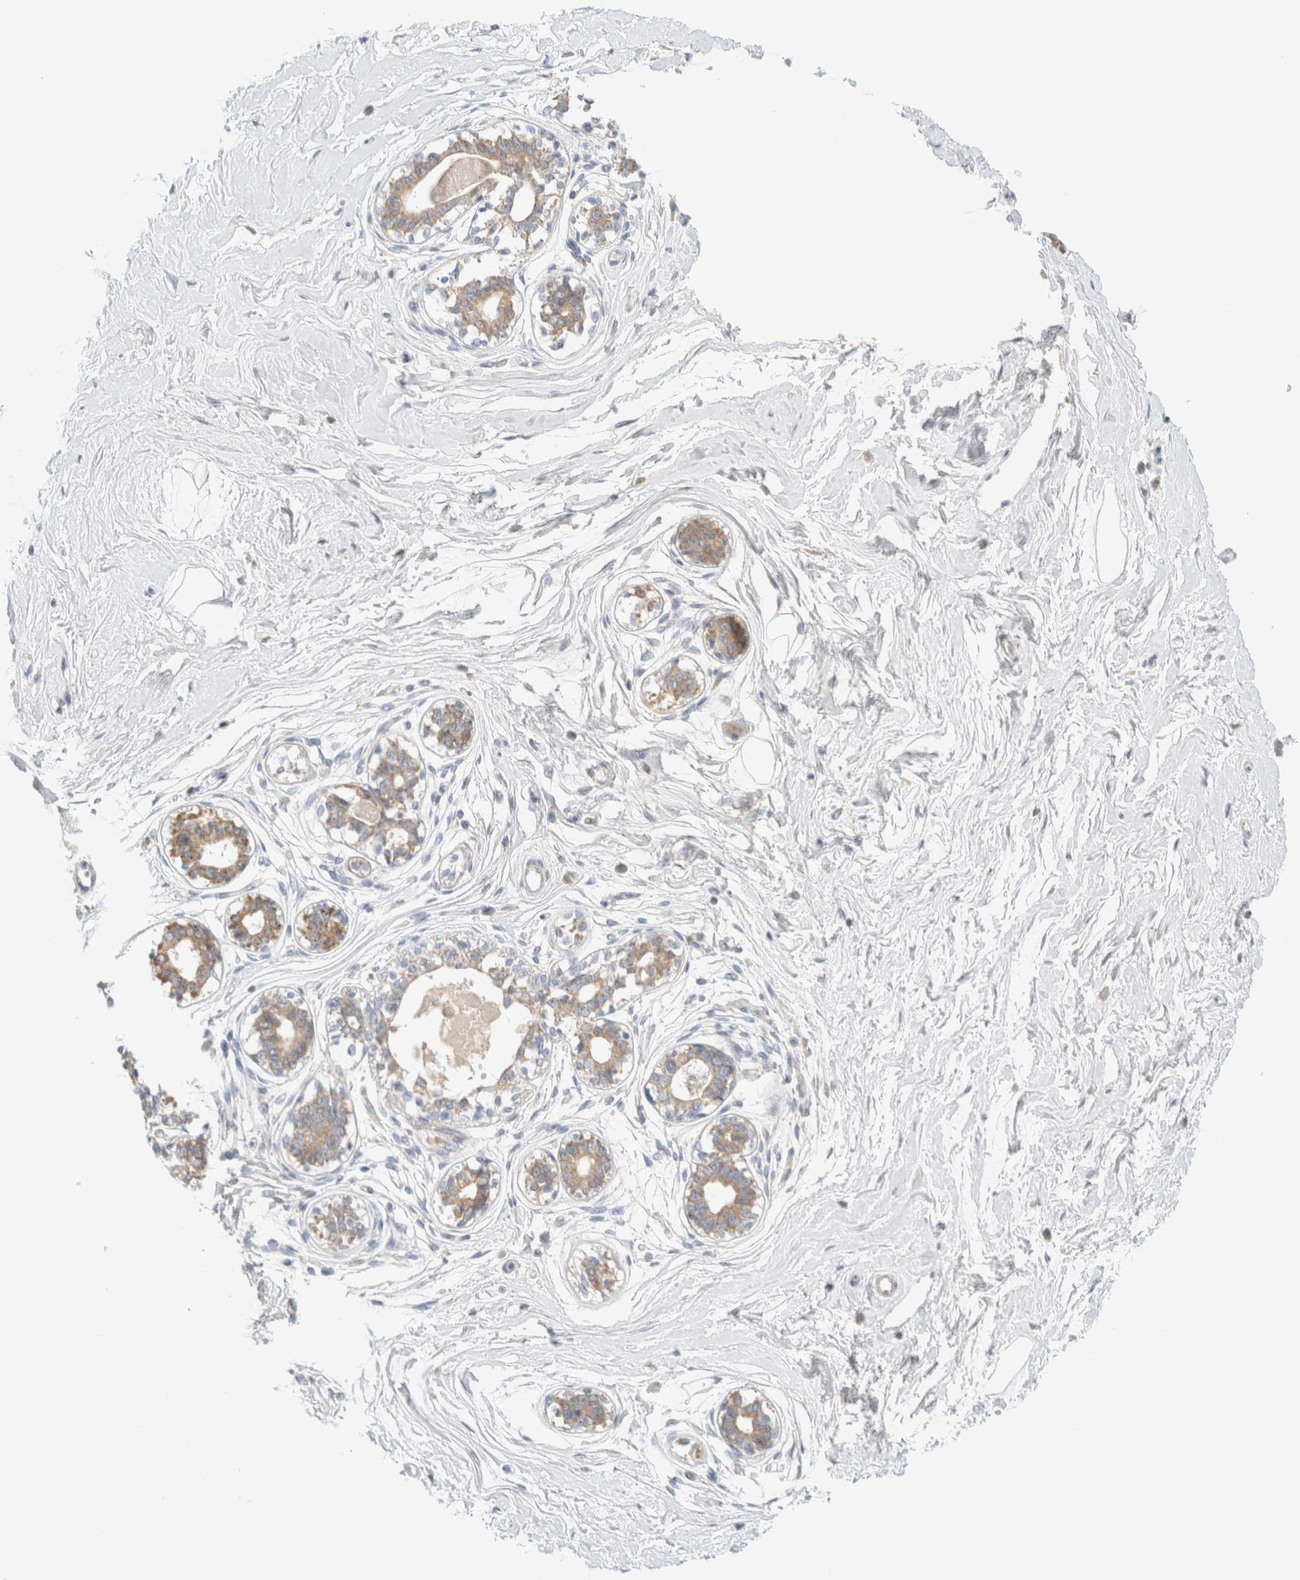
{"staining": {"intensity": "negative", "quantity": "none", "location": "none"}, "tissue": "breast", "cell_type": "Adipocytes", "image_type": "normal", "snomed": [{"axis": "morphology", "description": "Normal tissue, NOS"}, {"axis": "topography", "description": "Breast"}], "caption": "This is a micrograph of IHC staining of normal breast, which shows no expression in adipocytes.", "gene": "HEXD", "patient": {"sex": "female", "age": 45}}